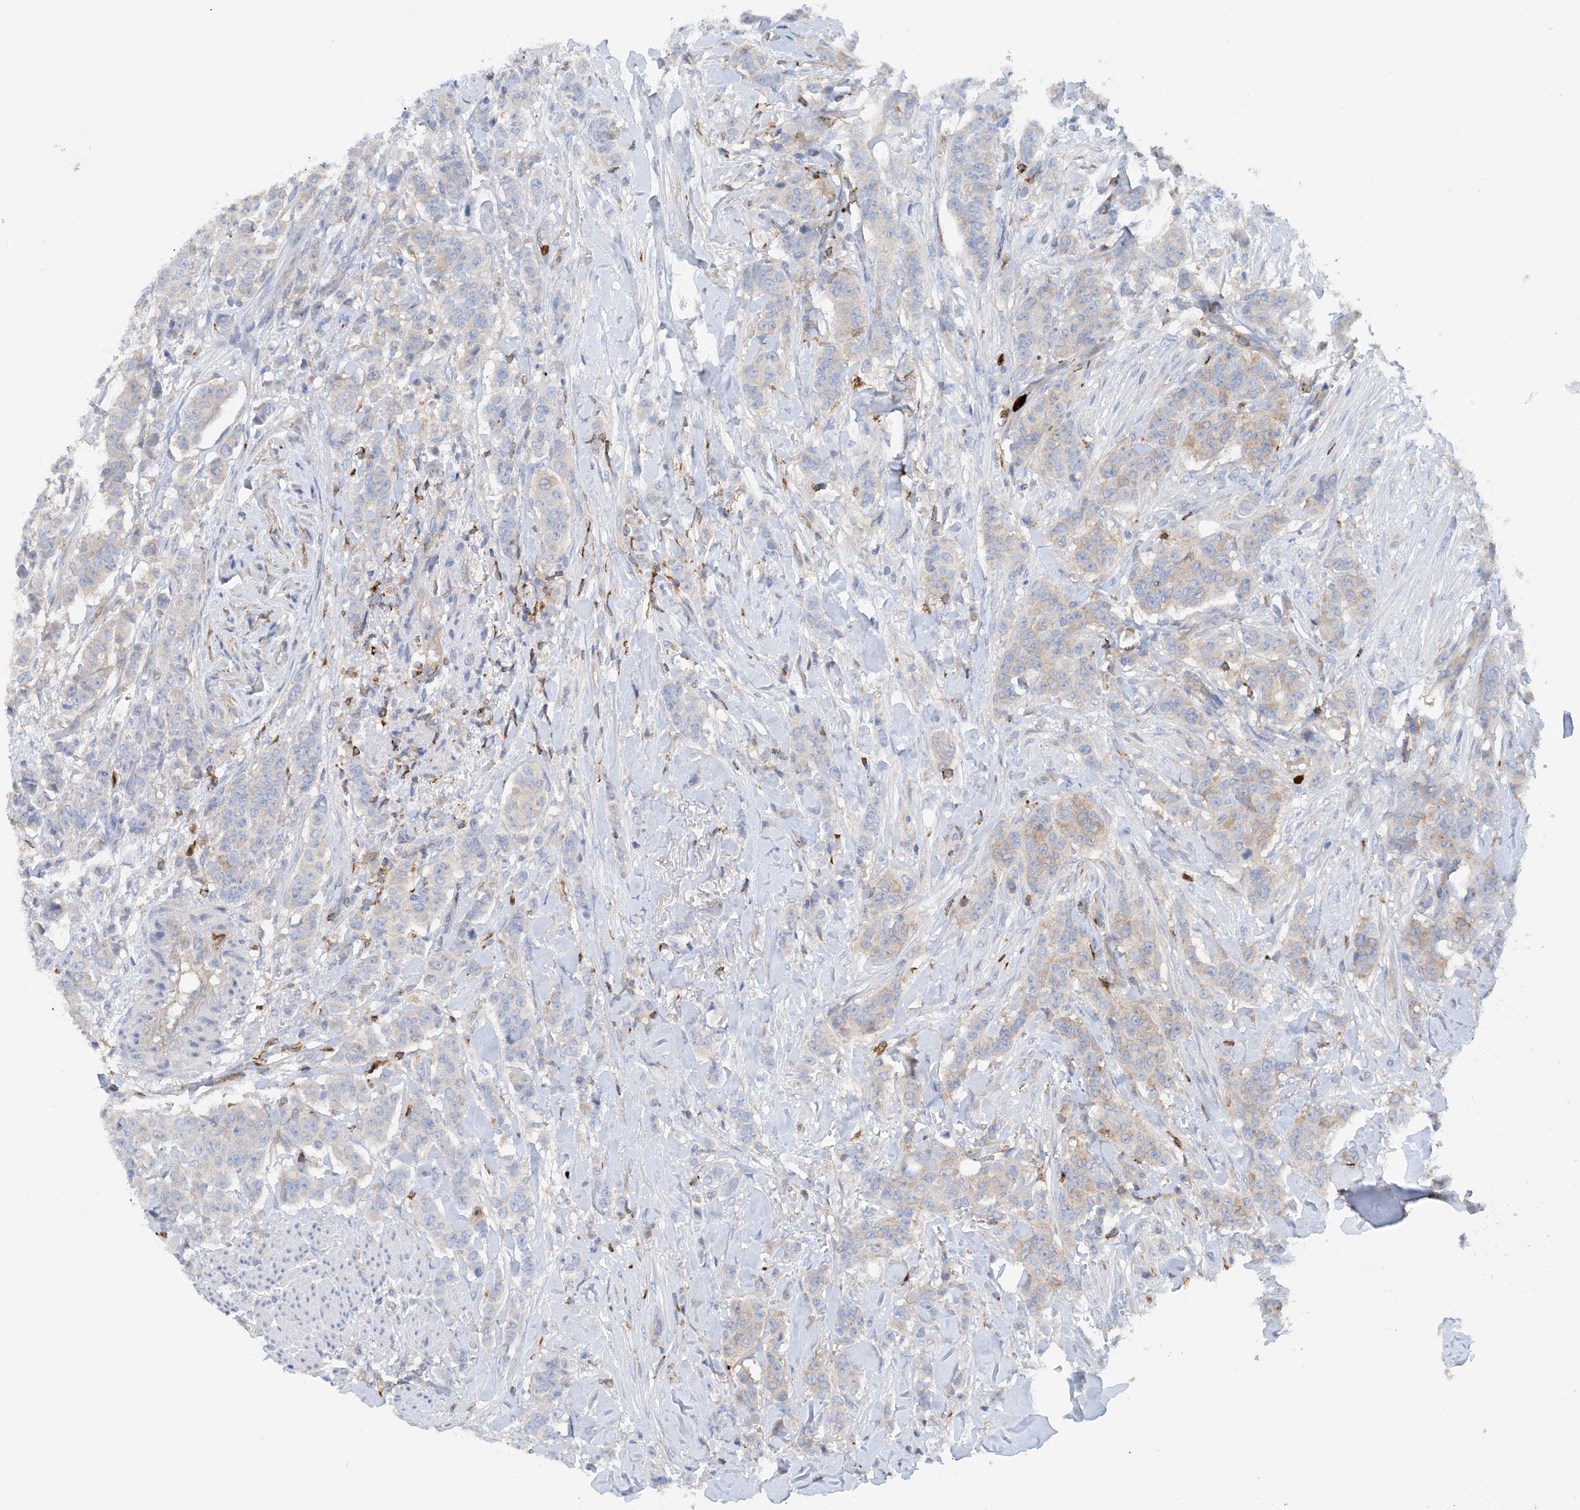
{"staining": {"intensity": "negative", "quantity": "none", "location": "none"}, "tissue": "breast cancer", "cell_type": "Tumor cells", "image_type": "cancer", "snomed": [{"axis": "morphology", "description": "Duct carcinoma"}, {"axis": "topography", "description": "Breast"}], "caption": "High power microscopy micrograph of an immunohistochemistry (IHC) image of breast cancer, revealing no significant expression in tumor cells.", "gene": "PHACTR2", "patient": {"sex": "female", "age": 40}}